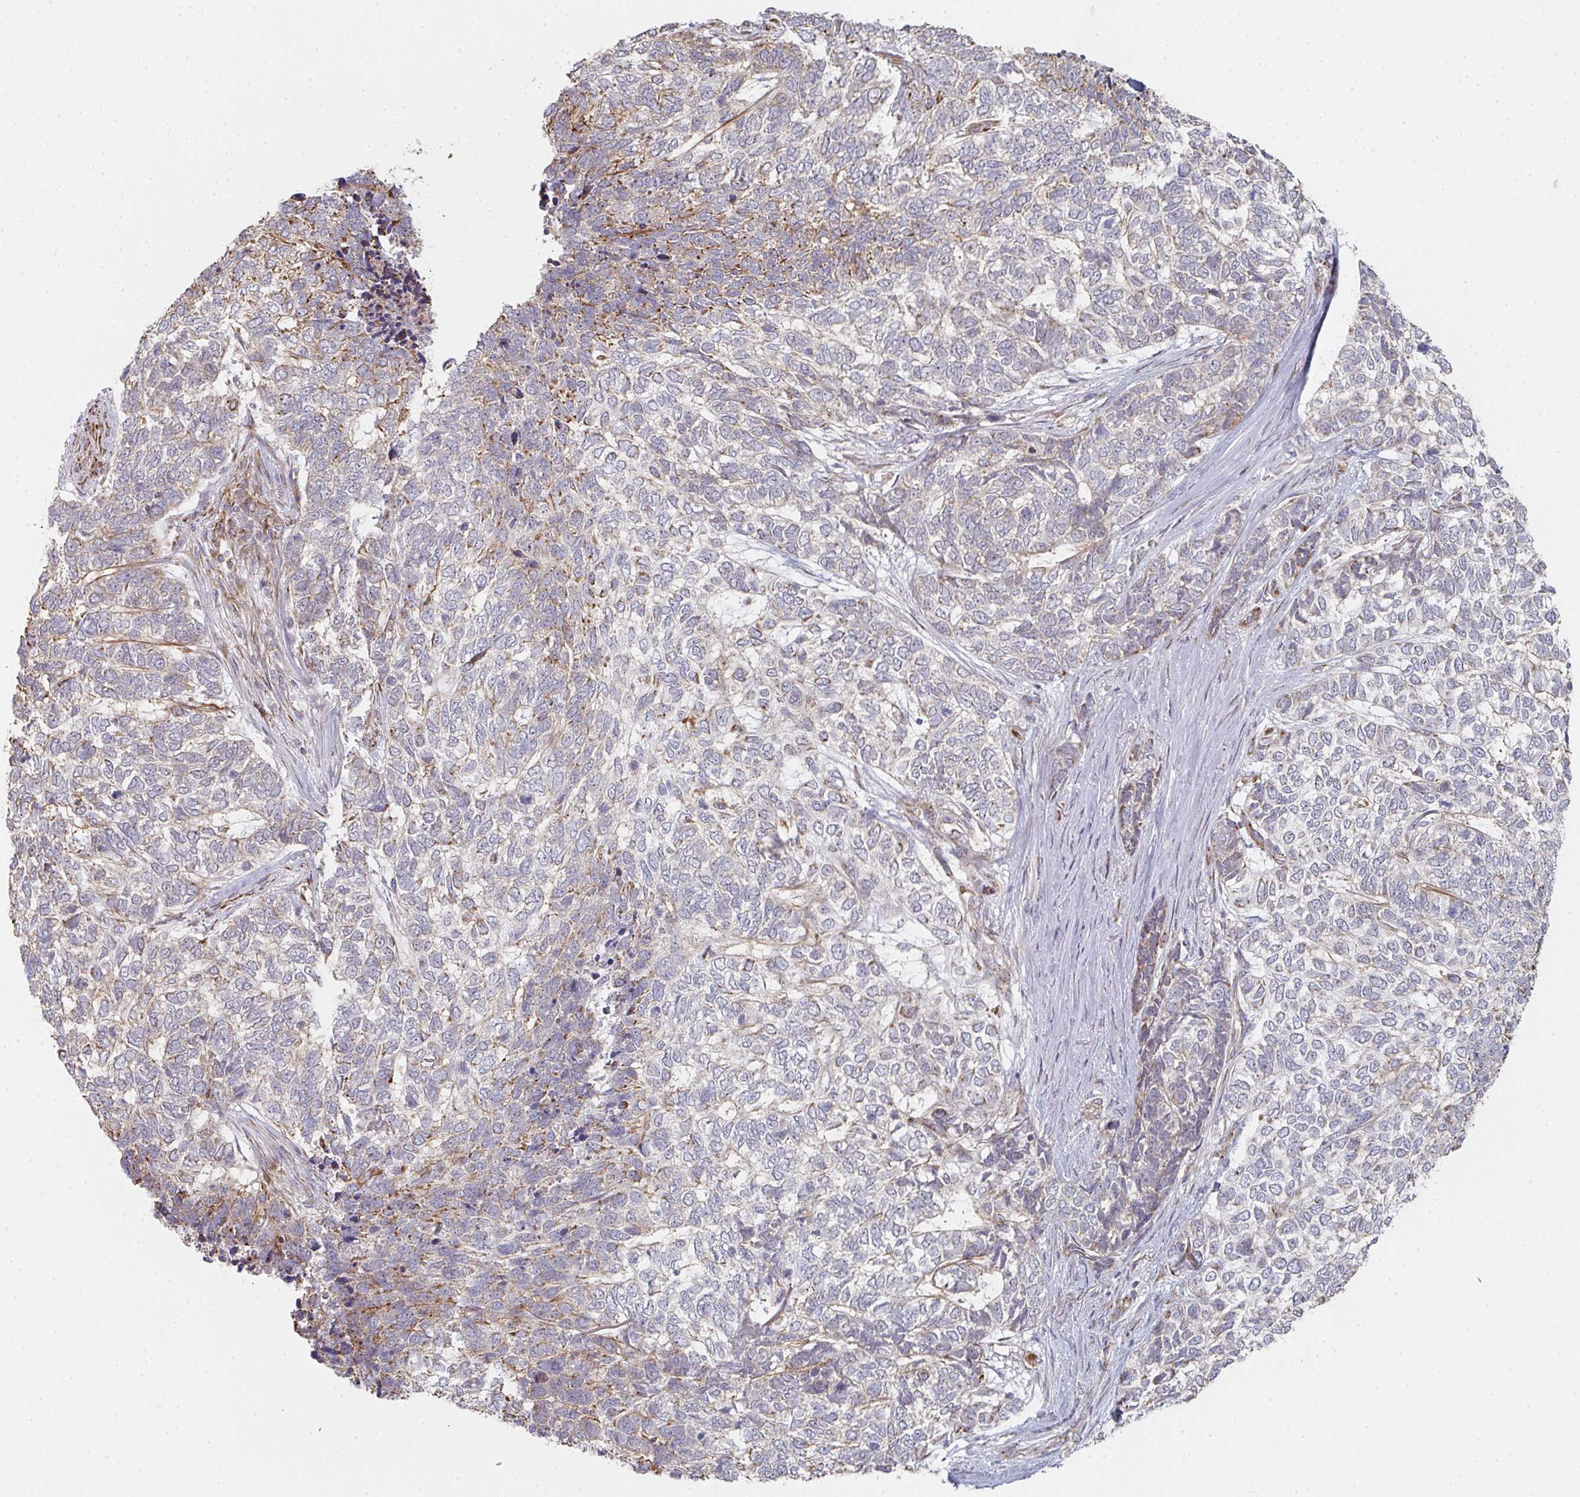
{"staining": {"intensity": "moderate", "quantity": "<25%", "location": "cytoplasmic/membranous"}, "tissue": "skin cancer", "cell_type": "Tumor cells", "image_type": "cancer", "snomed": [{"axis": "morphology", "description": "Basal cell carcinoma"}, {"axis": "topography", "description": "Skin"}], "caption": "The immunohistochemical stain highlights moderate cytoplasmic/membranous positivity in tumor cells of basal cell carcinoma (skin) tissue.", "gene": "ZNF526", "patient": {"sex": "female", "age": 65}}